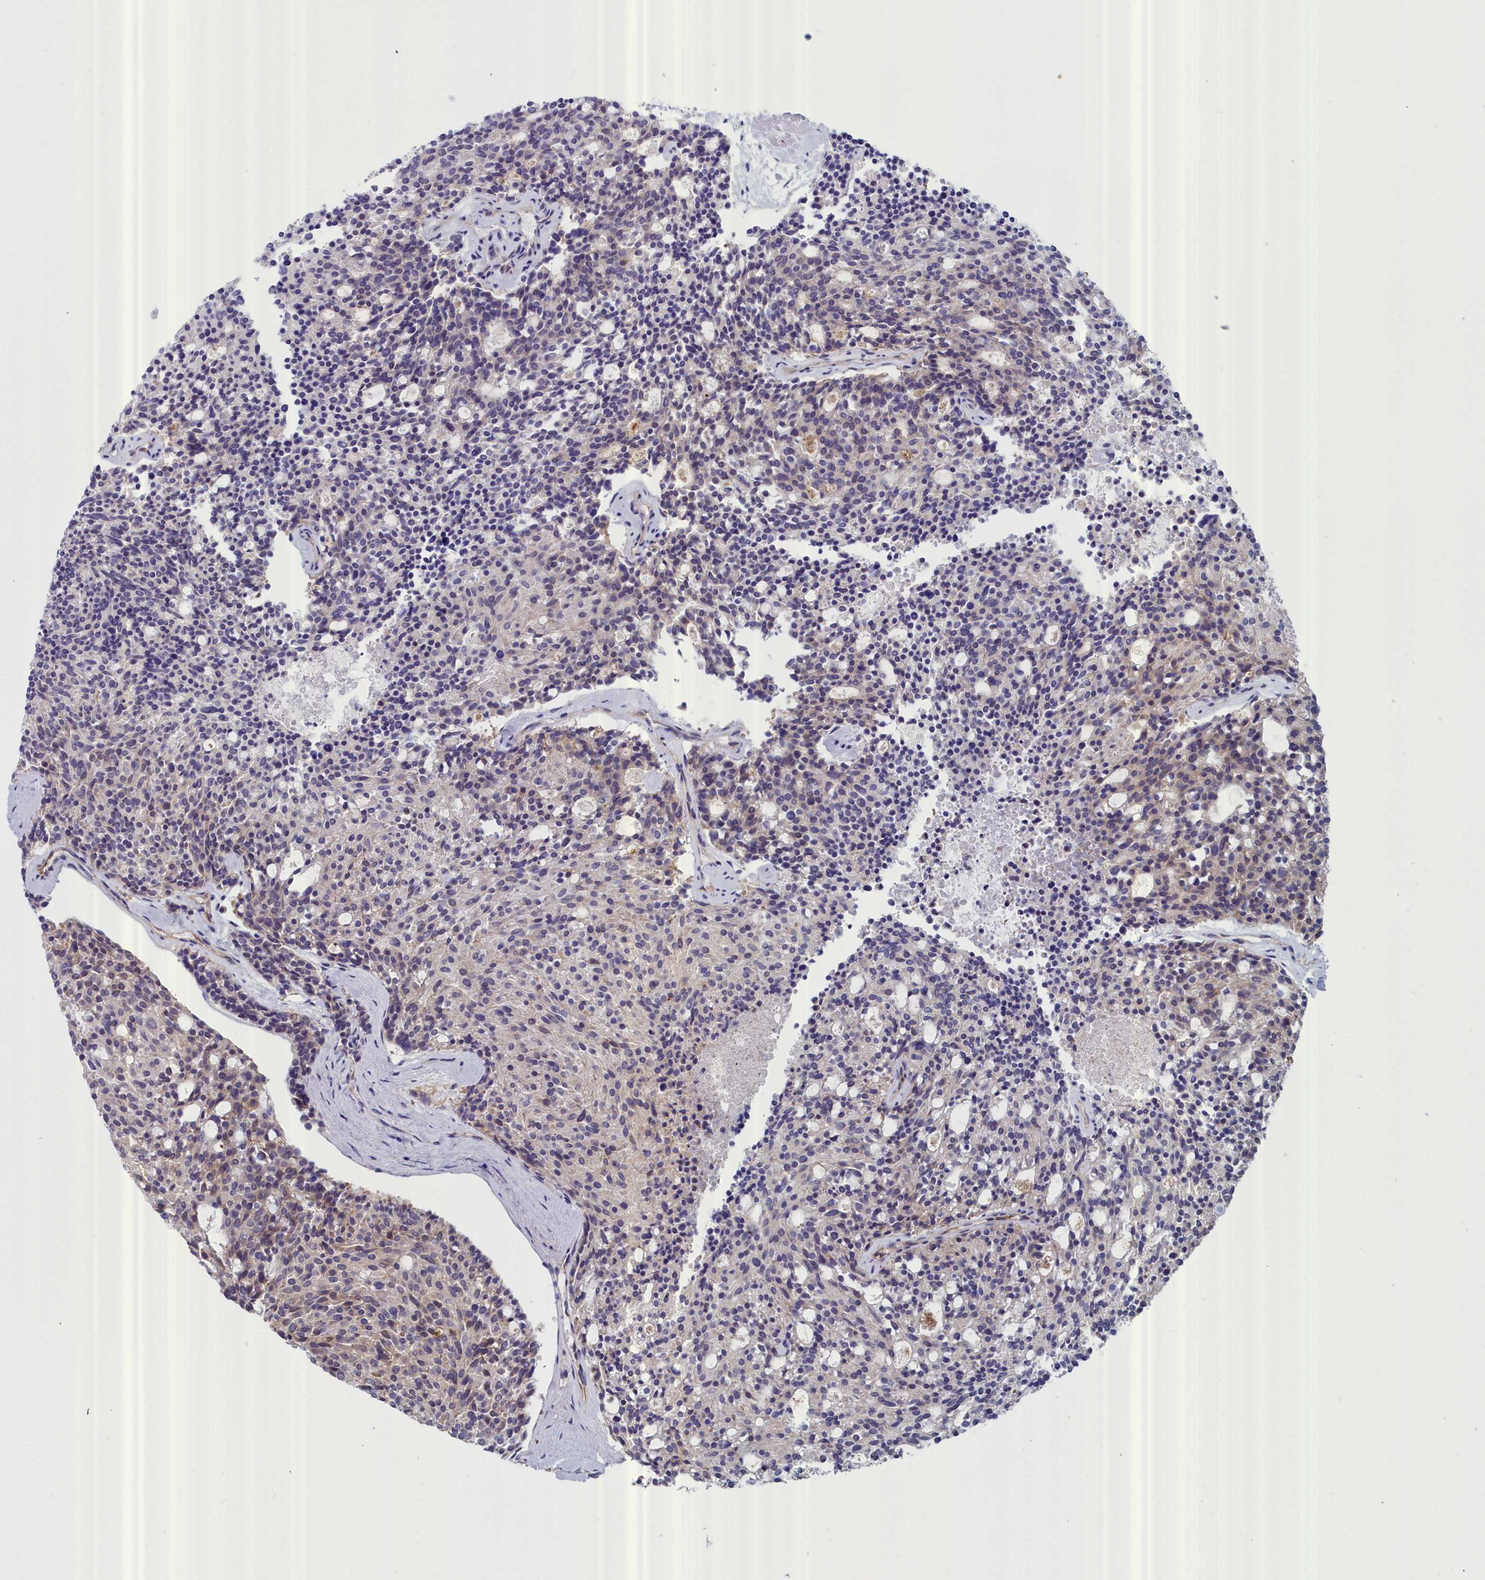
{"staining": {"intensity": "weak", "quantity": "<25%", "location": "cytoplasmic/membranous"}, "tissue": "carcinoid", "cell_type": "Tumor cells", "image_type": "cancer", "snomed": [{"axis": "morphology", "description": "Carcinoid, malignant, NOS"}, {"axis": "topography", "description": "Pancreas"}], "caption": "Human carcinoid (malignant) stained for a protein using immunohistochemistry shows no positivity in tumor cells.", "gene": "RDX", "patient": {"sex": "female", "age": 54}}